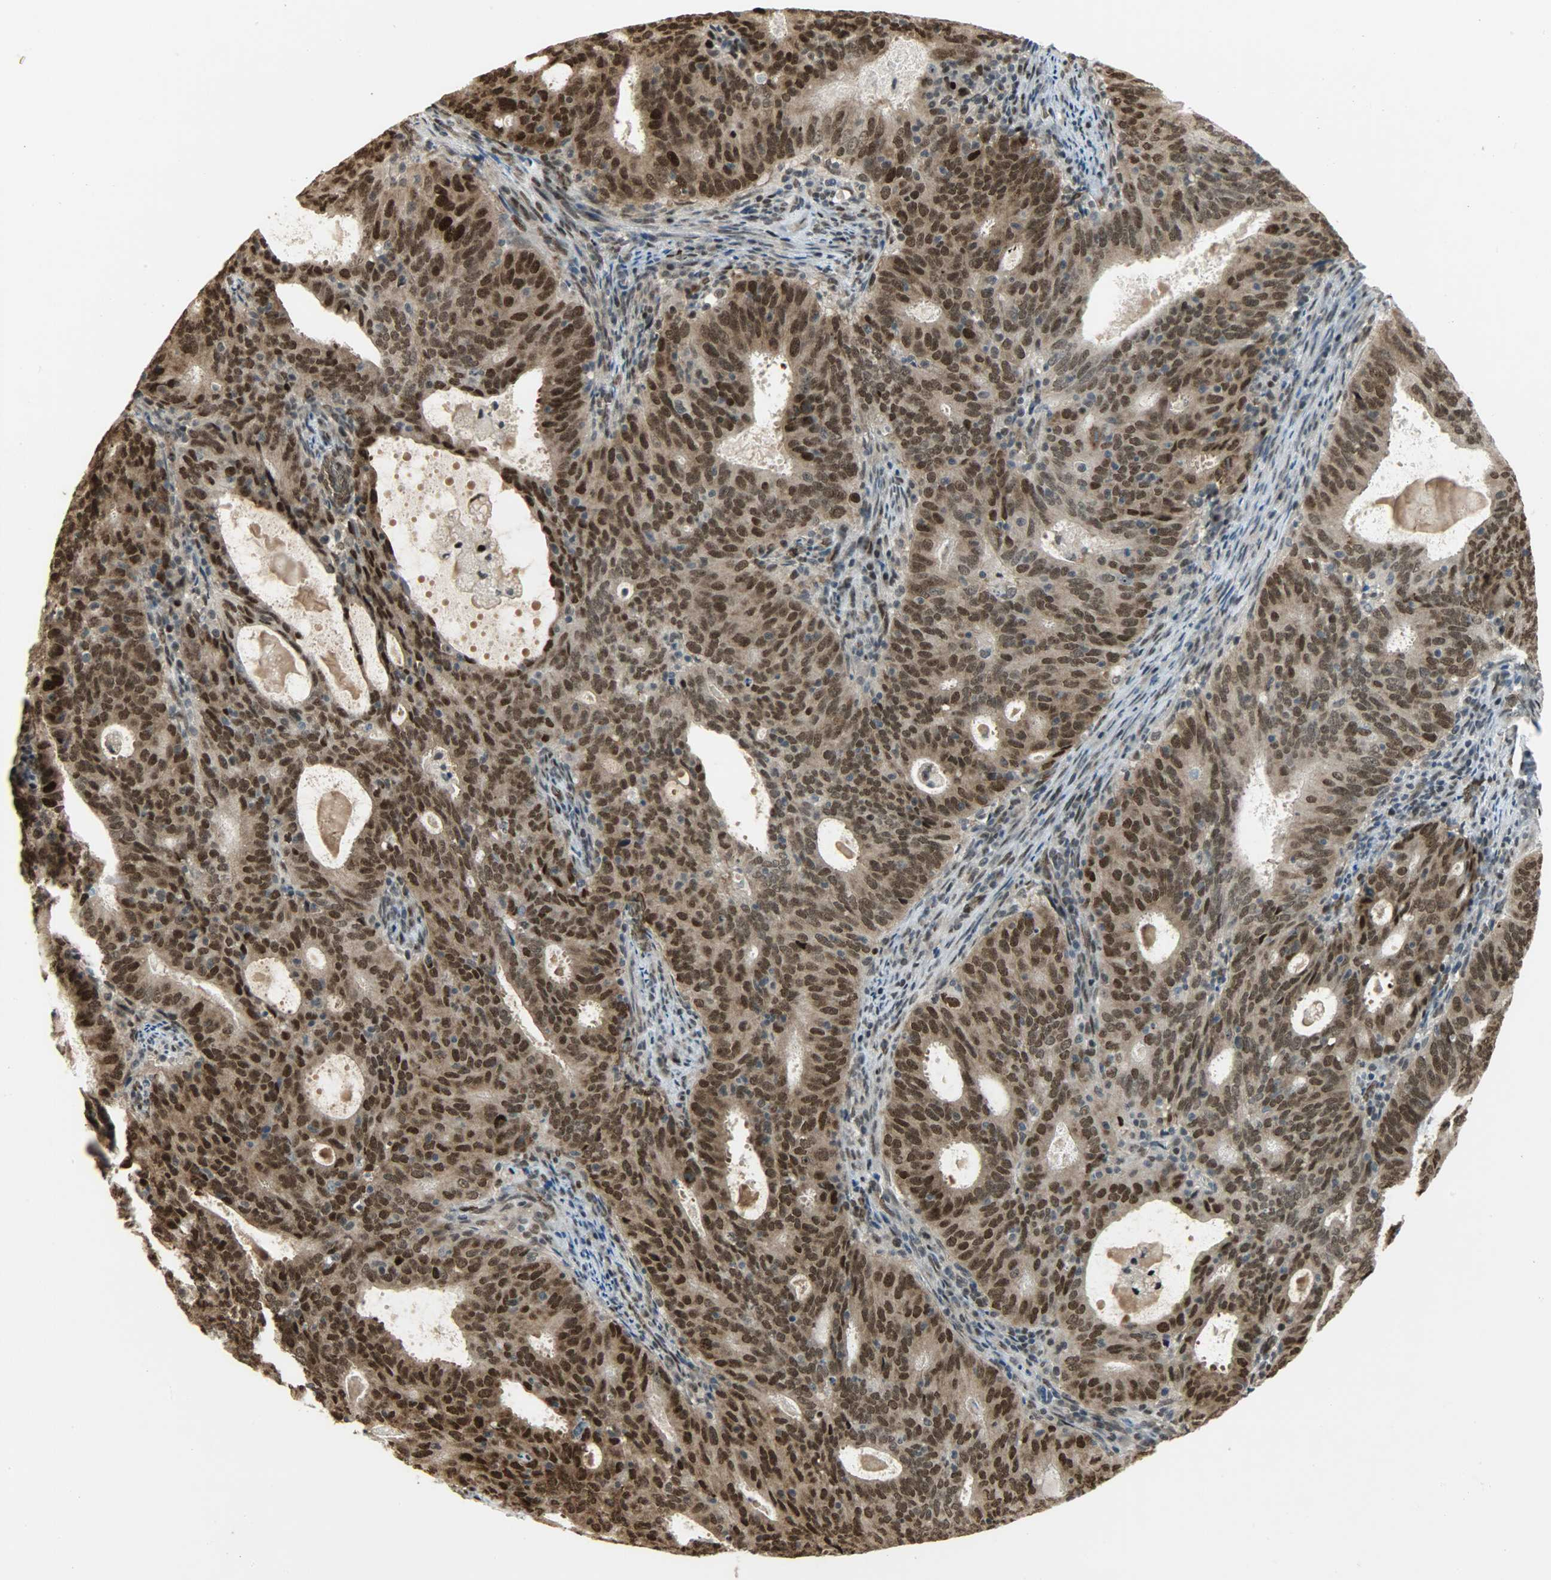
{"staining": {"intensity": "strong", "quantity": ">75%", "location": "cytoplasmic/membranous,nuclear"}, "tissue": "cervical cancer", "cell_type": "Tumor cells", "image_type": "cancer", "snomed": [{"axis": "morphology", "description": "Adenocarcinoma, NOS"}, {"axis": "topography", "description": "Cervix"}], "caption": "Immunohistochemistry (IHC) photomicrograph of human adenocarcinoma (cervical) stained for a protein (brown), which displays high levels of strong cytoplasmic/membranous and nuclear expression in about >75% of tumor cells.", "gene": "SNAI1", "patient": {"sex": "female", "age": 44}}